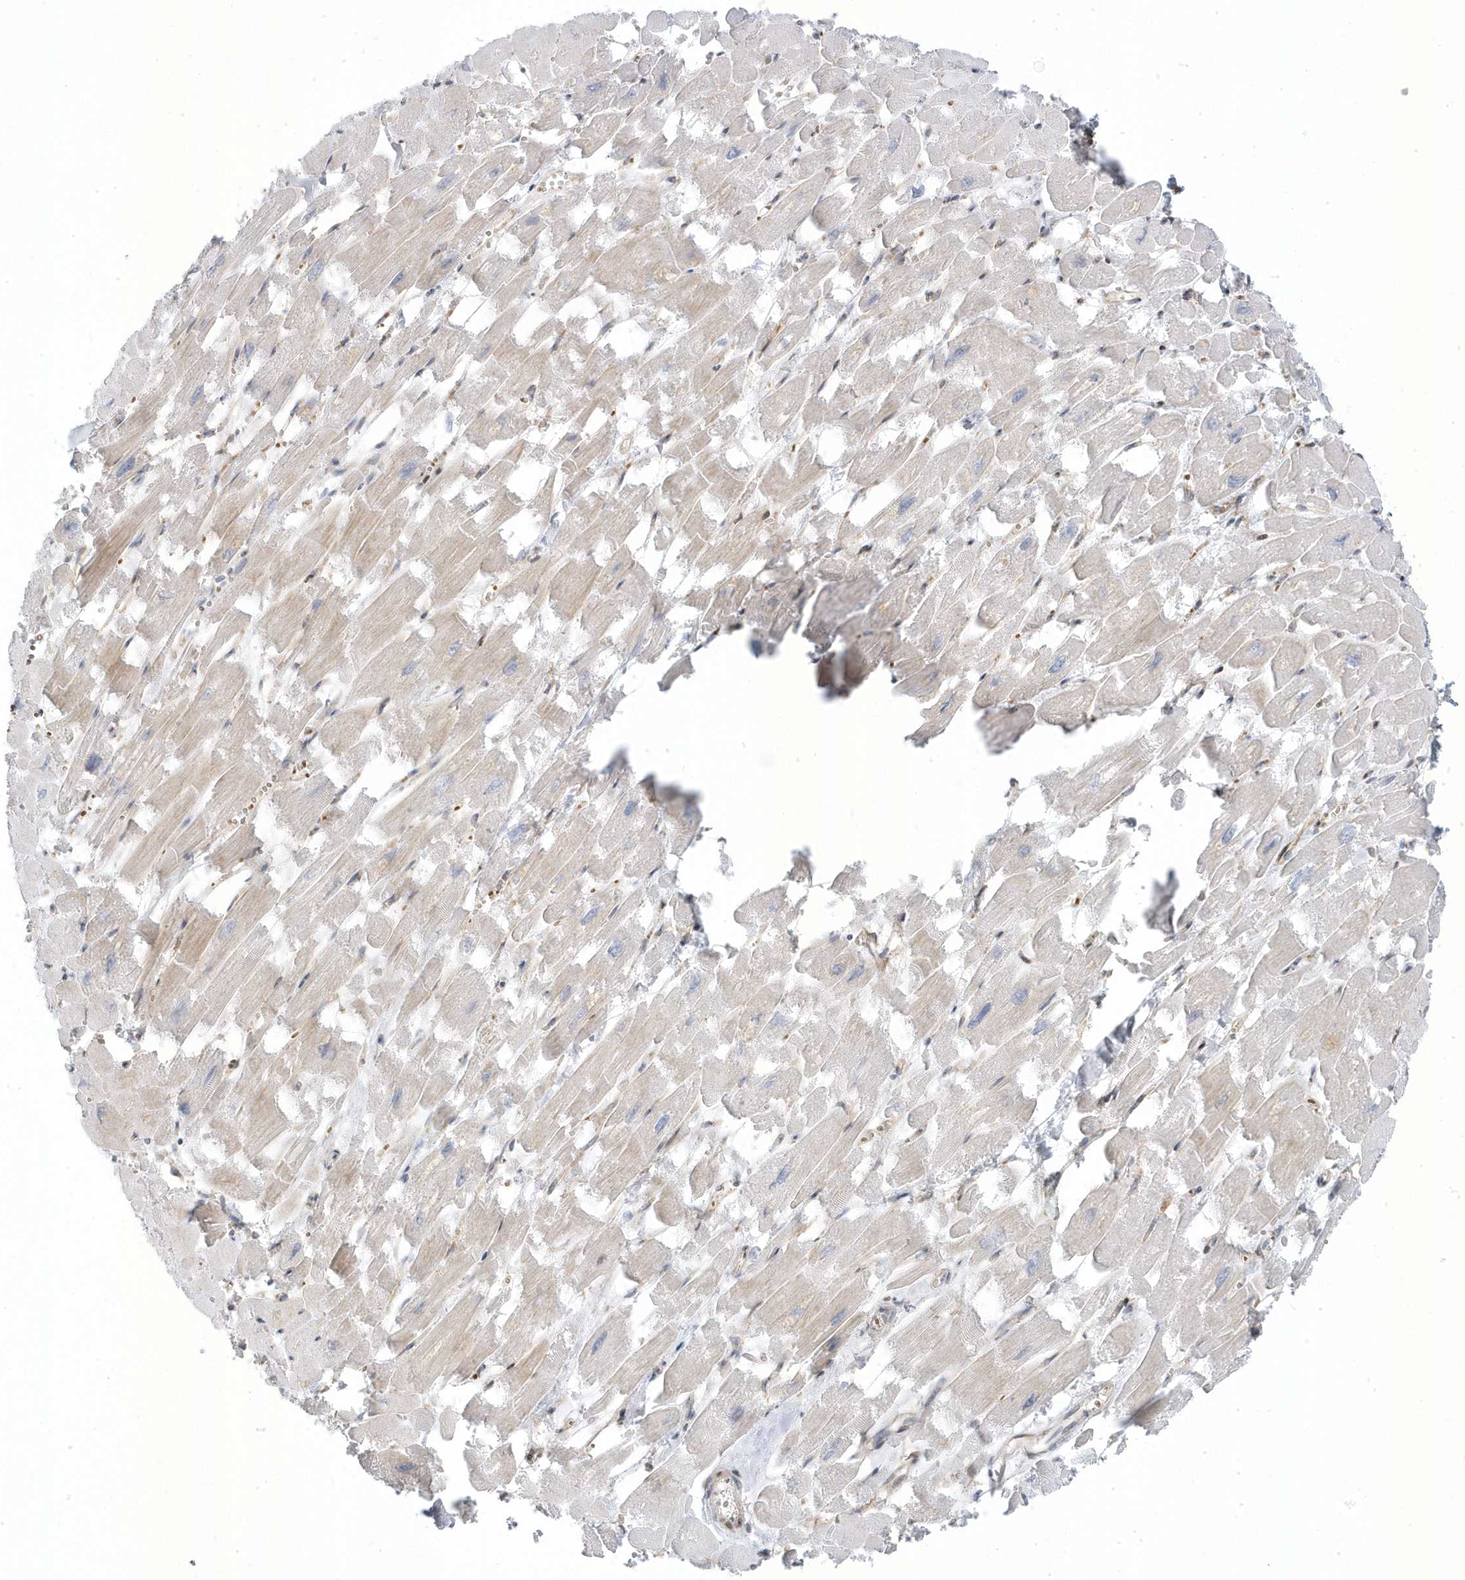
{"staining": {"intensity": "weak", "quantity": "25%-75%", "location": "cytoplasmic/membranous"}, "tissue": "heart muscle", "cell_type": "Cardiomyocytes", "image_type": "normal", "snomed": [{"axis": "morphology", "description": "Normal tissue, NOS"}, {"axis": "topography", "description": "Heart"}], "caption": "Protein positivity by immunohistochemistry (IHC) shows weak cytoplasmic/membranous expression in about 25%-75% of cardiomyocytes in unremarkable heart muscle. Using DAB (3,3'-diaminobenzidine) (brown) and hematoxylin (blue) stains, captured at high magnification using brightfield microscopy.", "gene": "MAP7D3", "patient": {"sex": "male", "age": 54}}